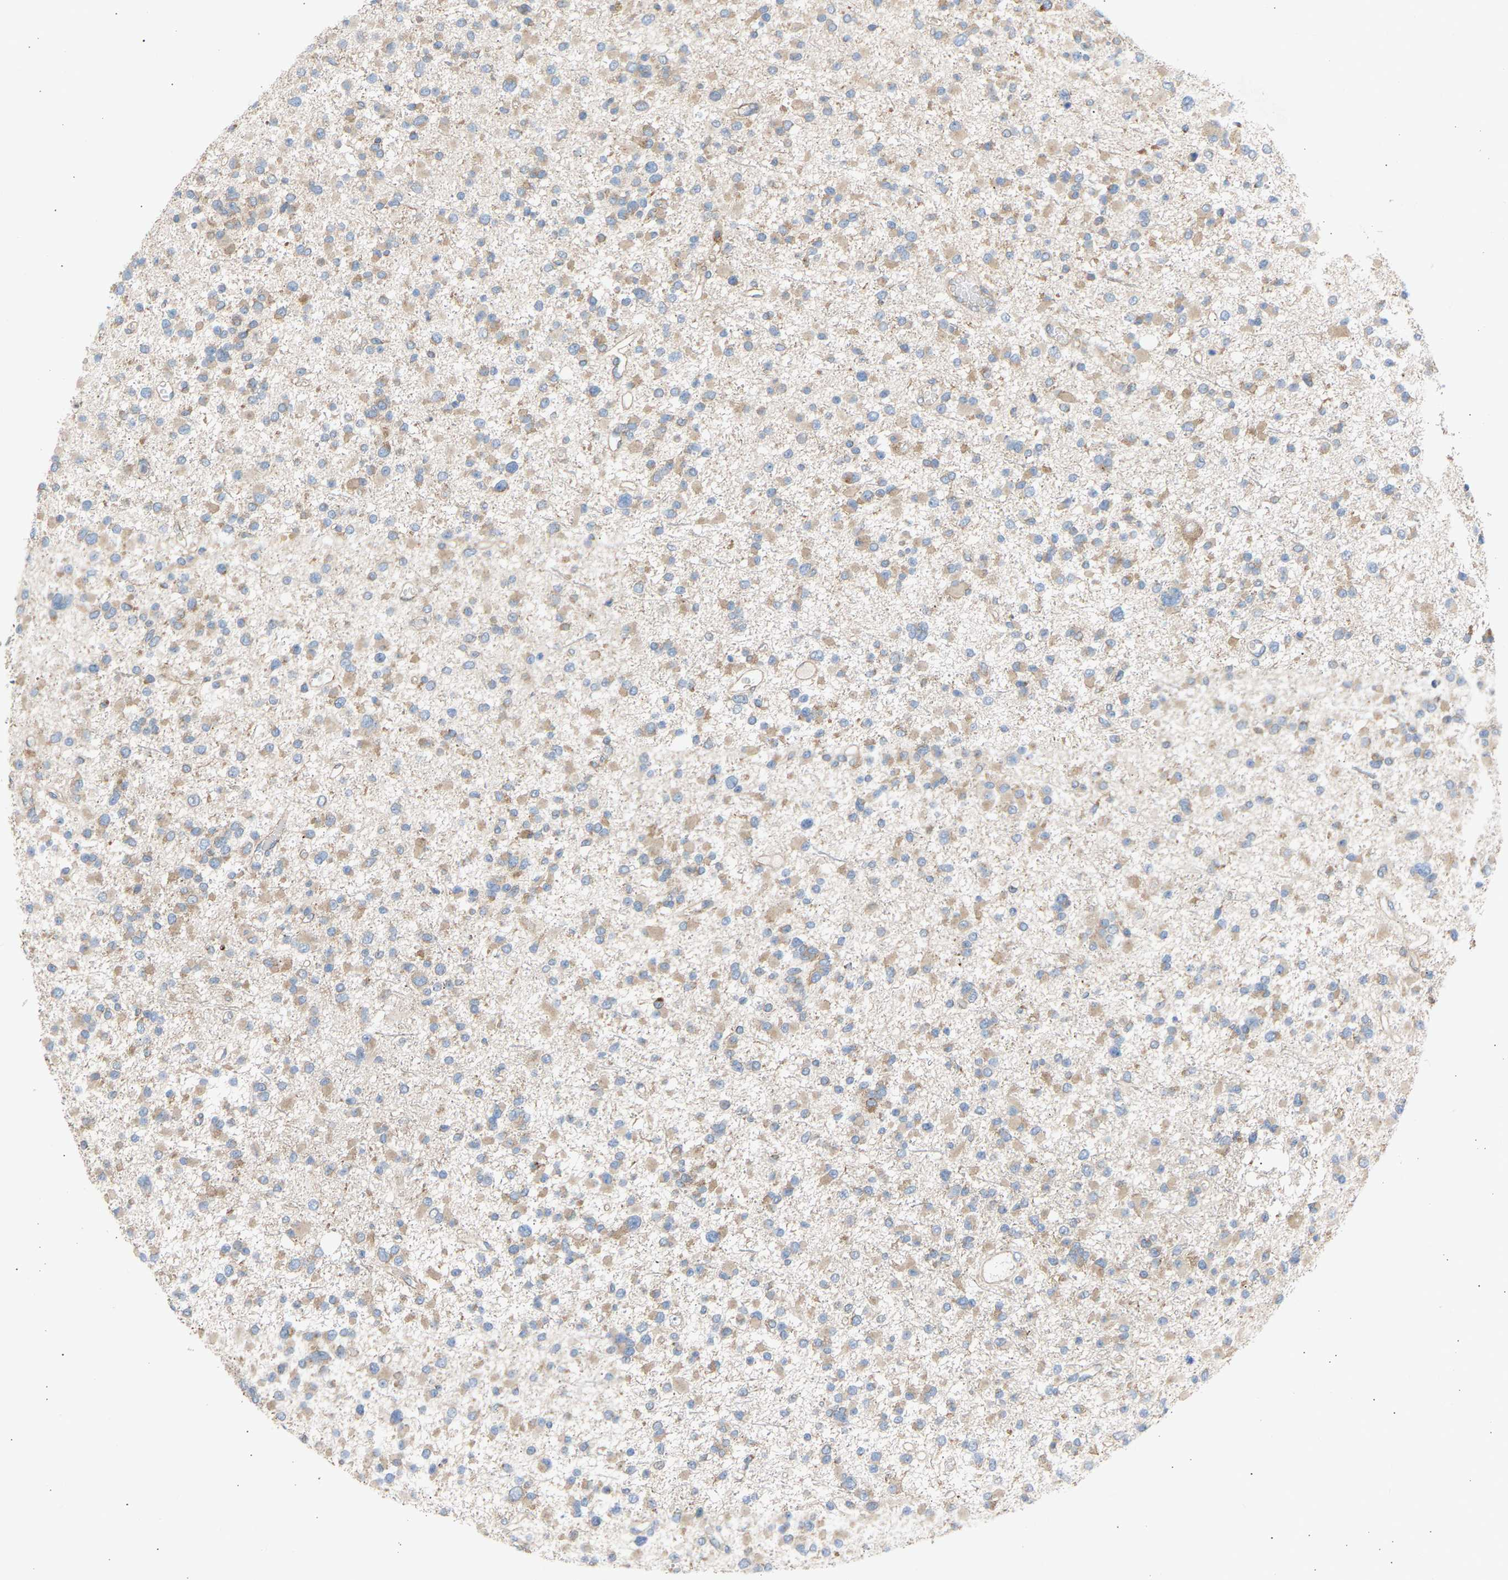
{"staining": {"intensity": "weak", "quantity": ">75%", "location": "cytoplasmic/membranous"}, "tissue": "glioma", "cell_type": "Tumor cells", "image_type": "cancer", "snomed": [{"axis": "morphology", "description": "Glioma, malignant, Low grade"}, {"axis": "topography", "description": "Brain"}], "caption": "Protein staining of glioma tissue demonstrates weak cytoplasmic/membranous positivity in approximately >75% of tumor cells.", "gene": "GCN1", "patient": {"sex": "female", "age": 22}}